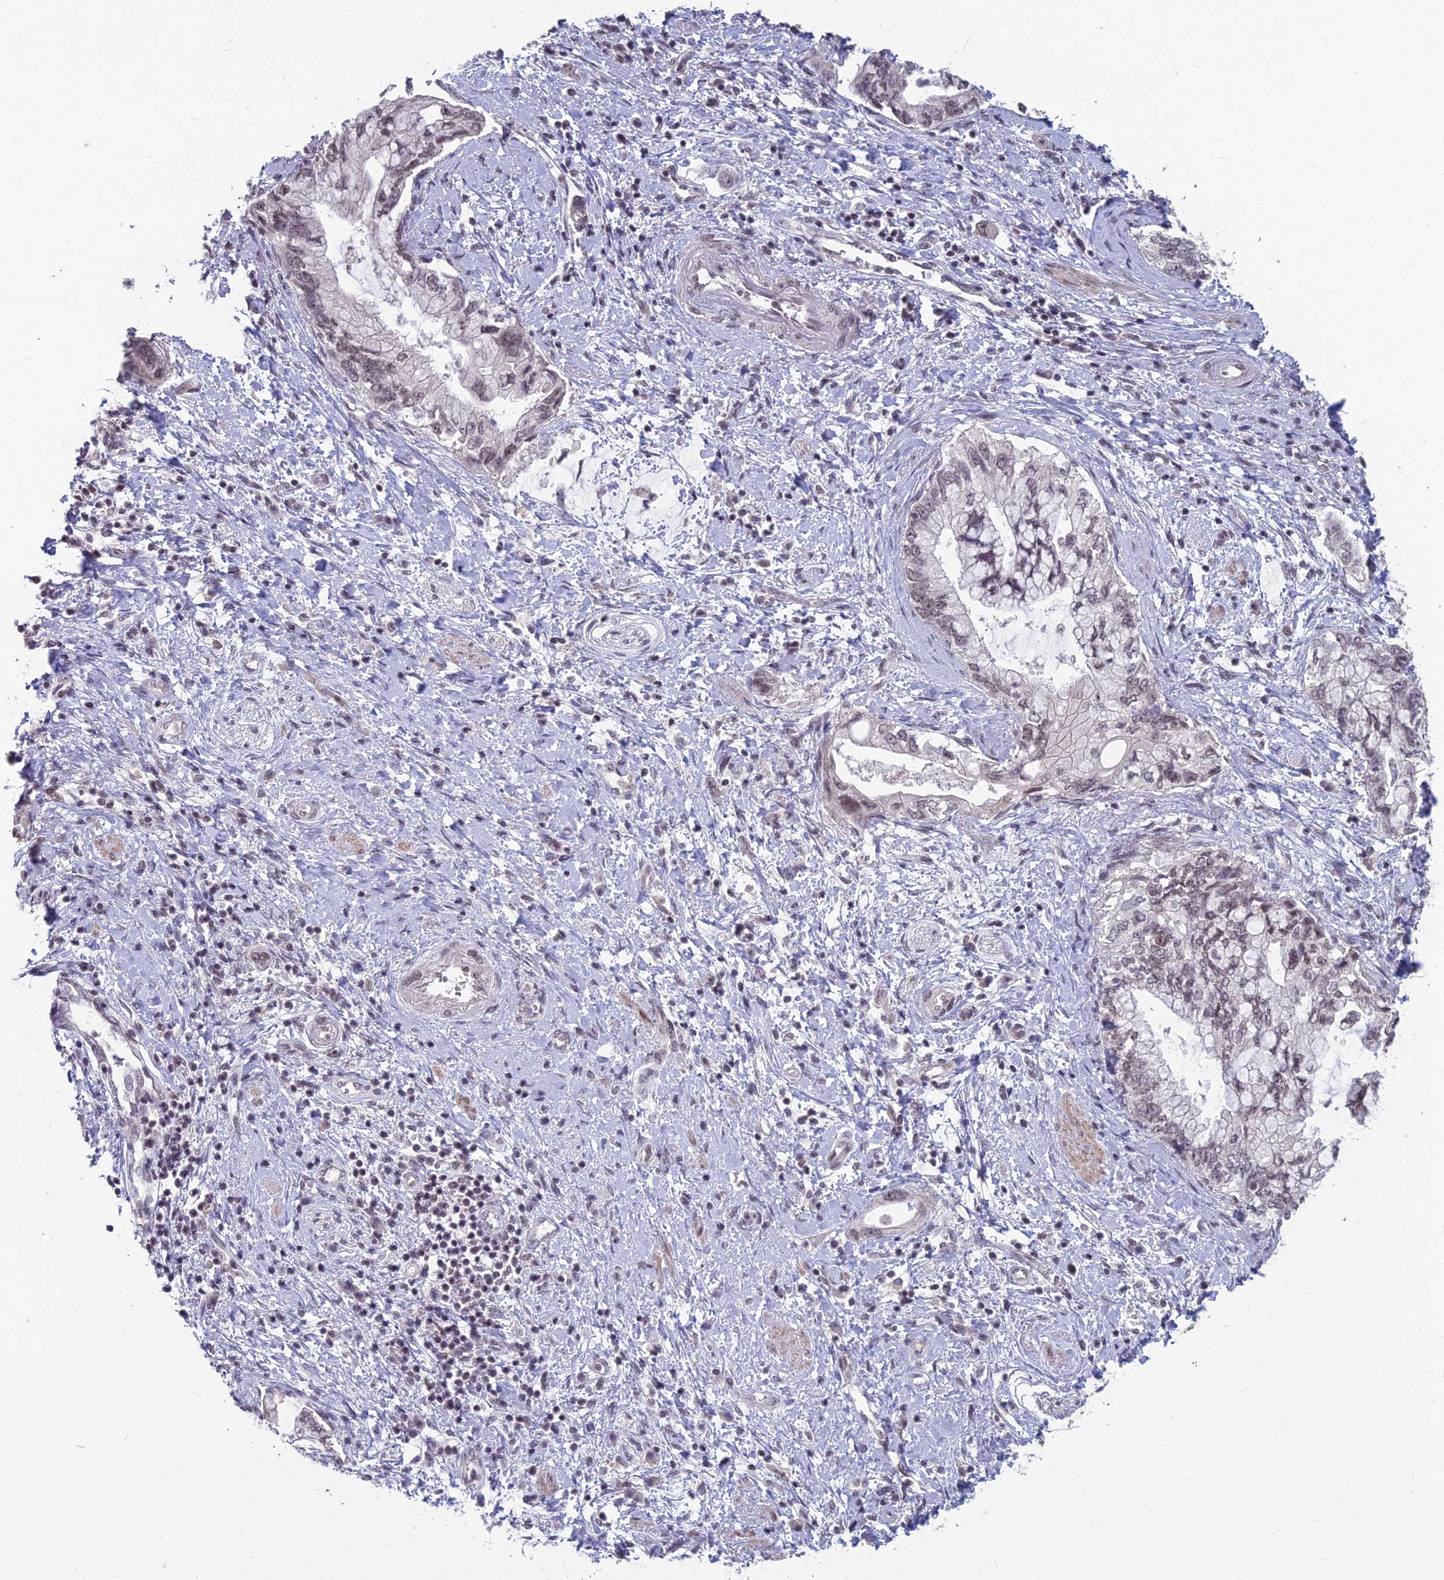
{"staining": {"intensity": "weak", "quantity": "25%-75%", "location": "nuclear"}, "tissue": "pancreatic cancer", "cell_type": "Tumor cells", "image_type": "cancer", "snomed": [{"axis": "morphology", "description": "Adenocarcinoma, NOS"}, {"axis": "topography", "description": "Pancreas"}], "caption": "DAB immunohistochemical staining of pancreatic cancer displays weak nuclear protein staining in about 25%-75% of tumor cells. The staining is performed using DAB brown chromogen to label protein expression. The nuclei are counter-stained blue using hematoxylin.", "gene": "KAT7", "patient": {"sex": "female", "age": 73}}